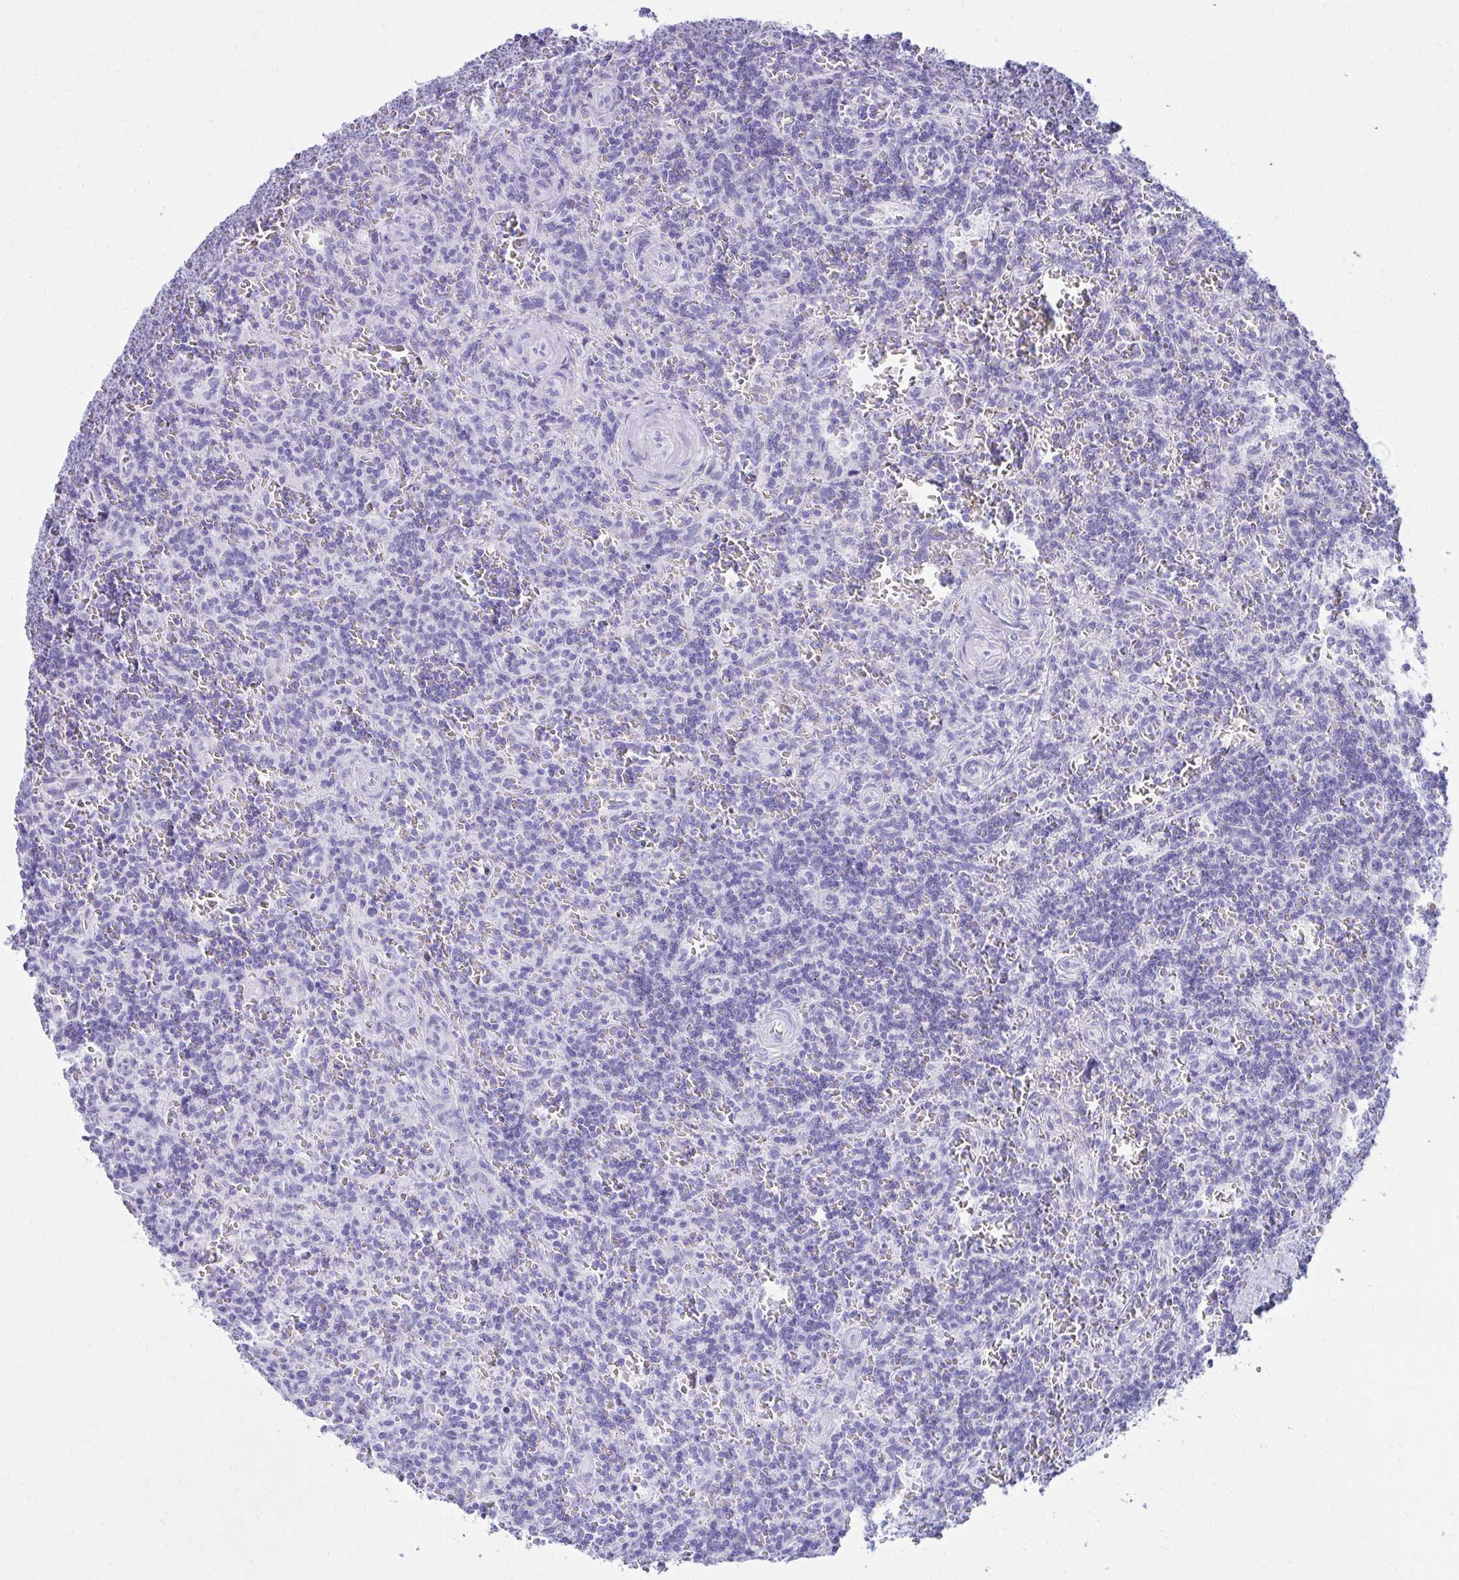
{"staining": {"intensity": "negative", "quantity": "none", "location": "none"}, "tissue": "lymphoma", "cell_type": "Tumor cells", "image_type": "cancer", "snomed": [{"axis": "morphology", "description": "Malignant lymphoma, non-Hodgkin's type, Low grade"}, {"axis": "topography", "description": "Spleen"}], "caption": "Immunohistochemistry (IHC) micrograph of low-grade malignant lymphoma, non-Hodgkin's type stained for a protein (brown), which reveals no expression in tumor cells.", "gene": "ATP4B", "patient": {"sex": "male", "age": 73}}